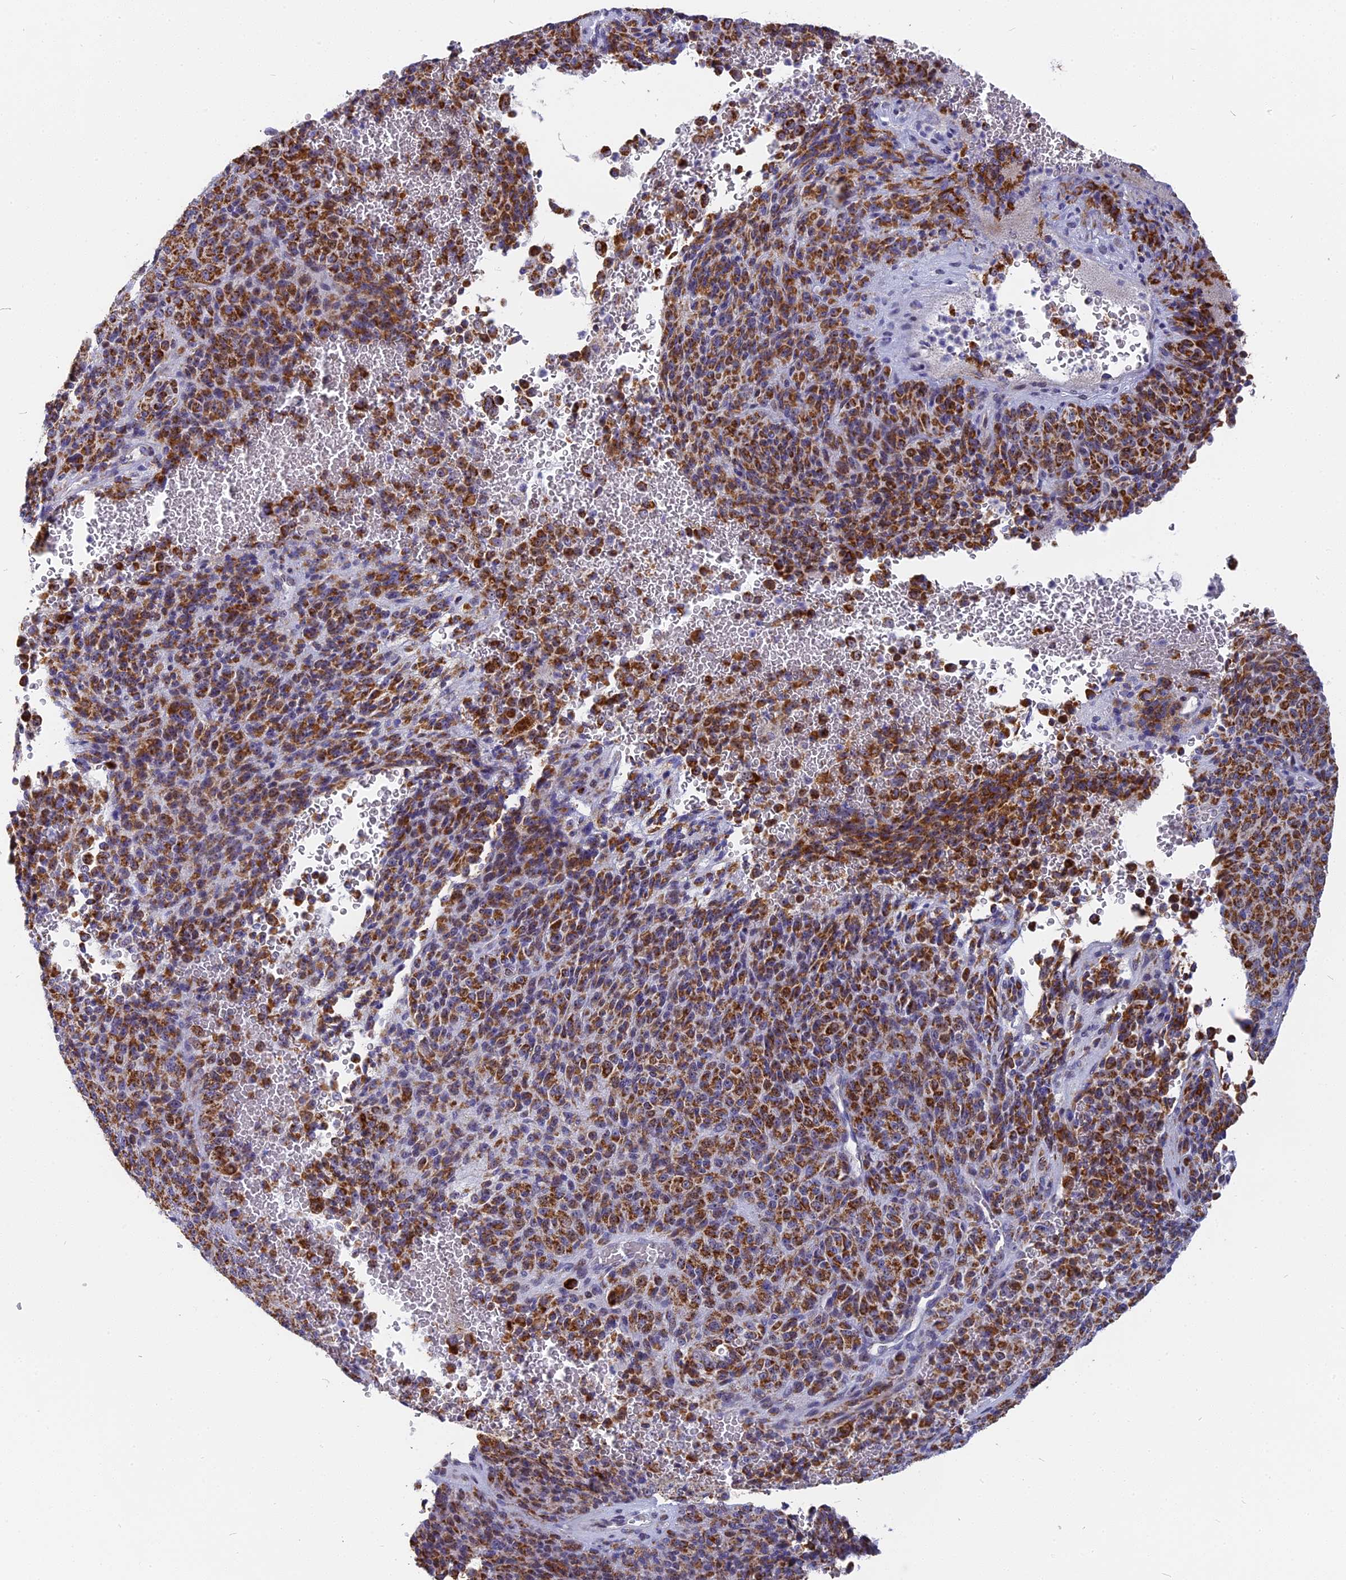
{"staining": {"intensity": "strong", "quantity": ">75%", "location": "cytoplasmic/membranous"}, "tissue": "melanoma", "cell_type": "Tumor cells", "image_type": "cancer", "snomed": [{"axis": "morphology", "description": "Malignant melanoma, Metastatic site"}, {"axis": "topography", "description": "Brain"}], "caption": "Melanoma tissue reveals strong cytoplasmic/membranous staining in about >75% of tumor cells, visualized by immunohistochemistry.", "gene": "DTWD1", "patient": {"sex": "female", "age": 56}}